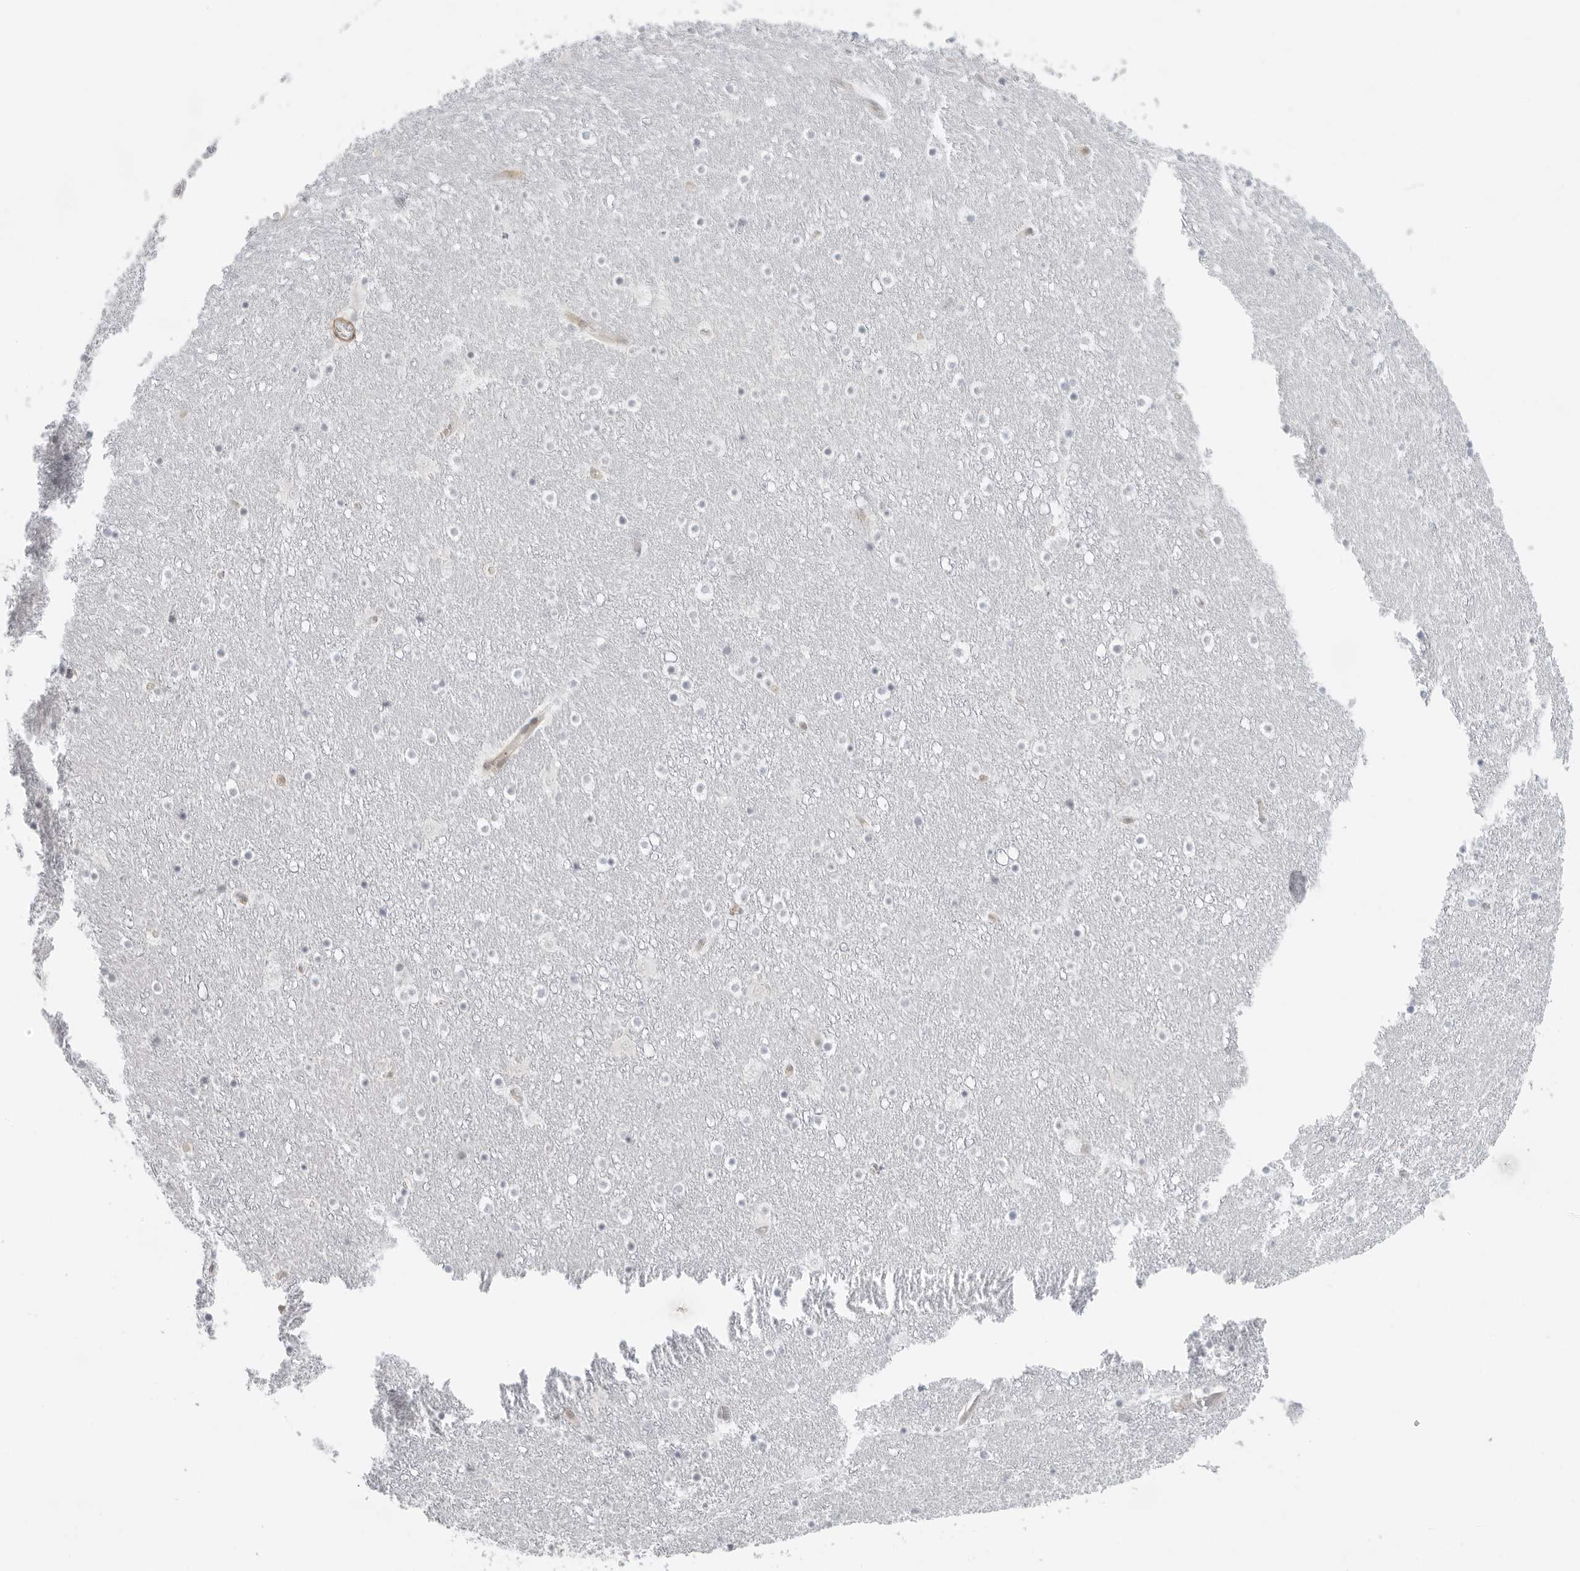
{"staining": {"intensity": "weak", "quantity": "<25%", "location": "cytoplasmic/membranous"}, "tissue": "caudate", "cell_type": "Glial cells", "image_type": "normal", "snomed": [{"axis": "morphology", "description": "Normal tissue, NOS"}, {"axis": "topography", "description": "Lateral ventricle wall"}], "caption": "Immunohistochemistry photomicrograph of normal caudate stained for a protein (brown), which demonstrates no staining in glial cells.", "gene": "SUGCT", "patient": {"sex": "male", "age": 45}}